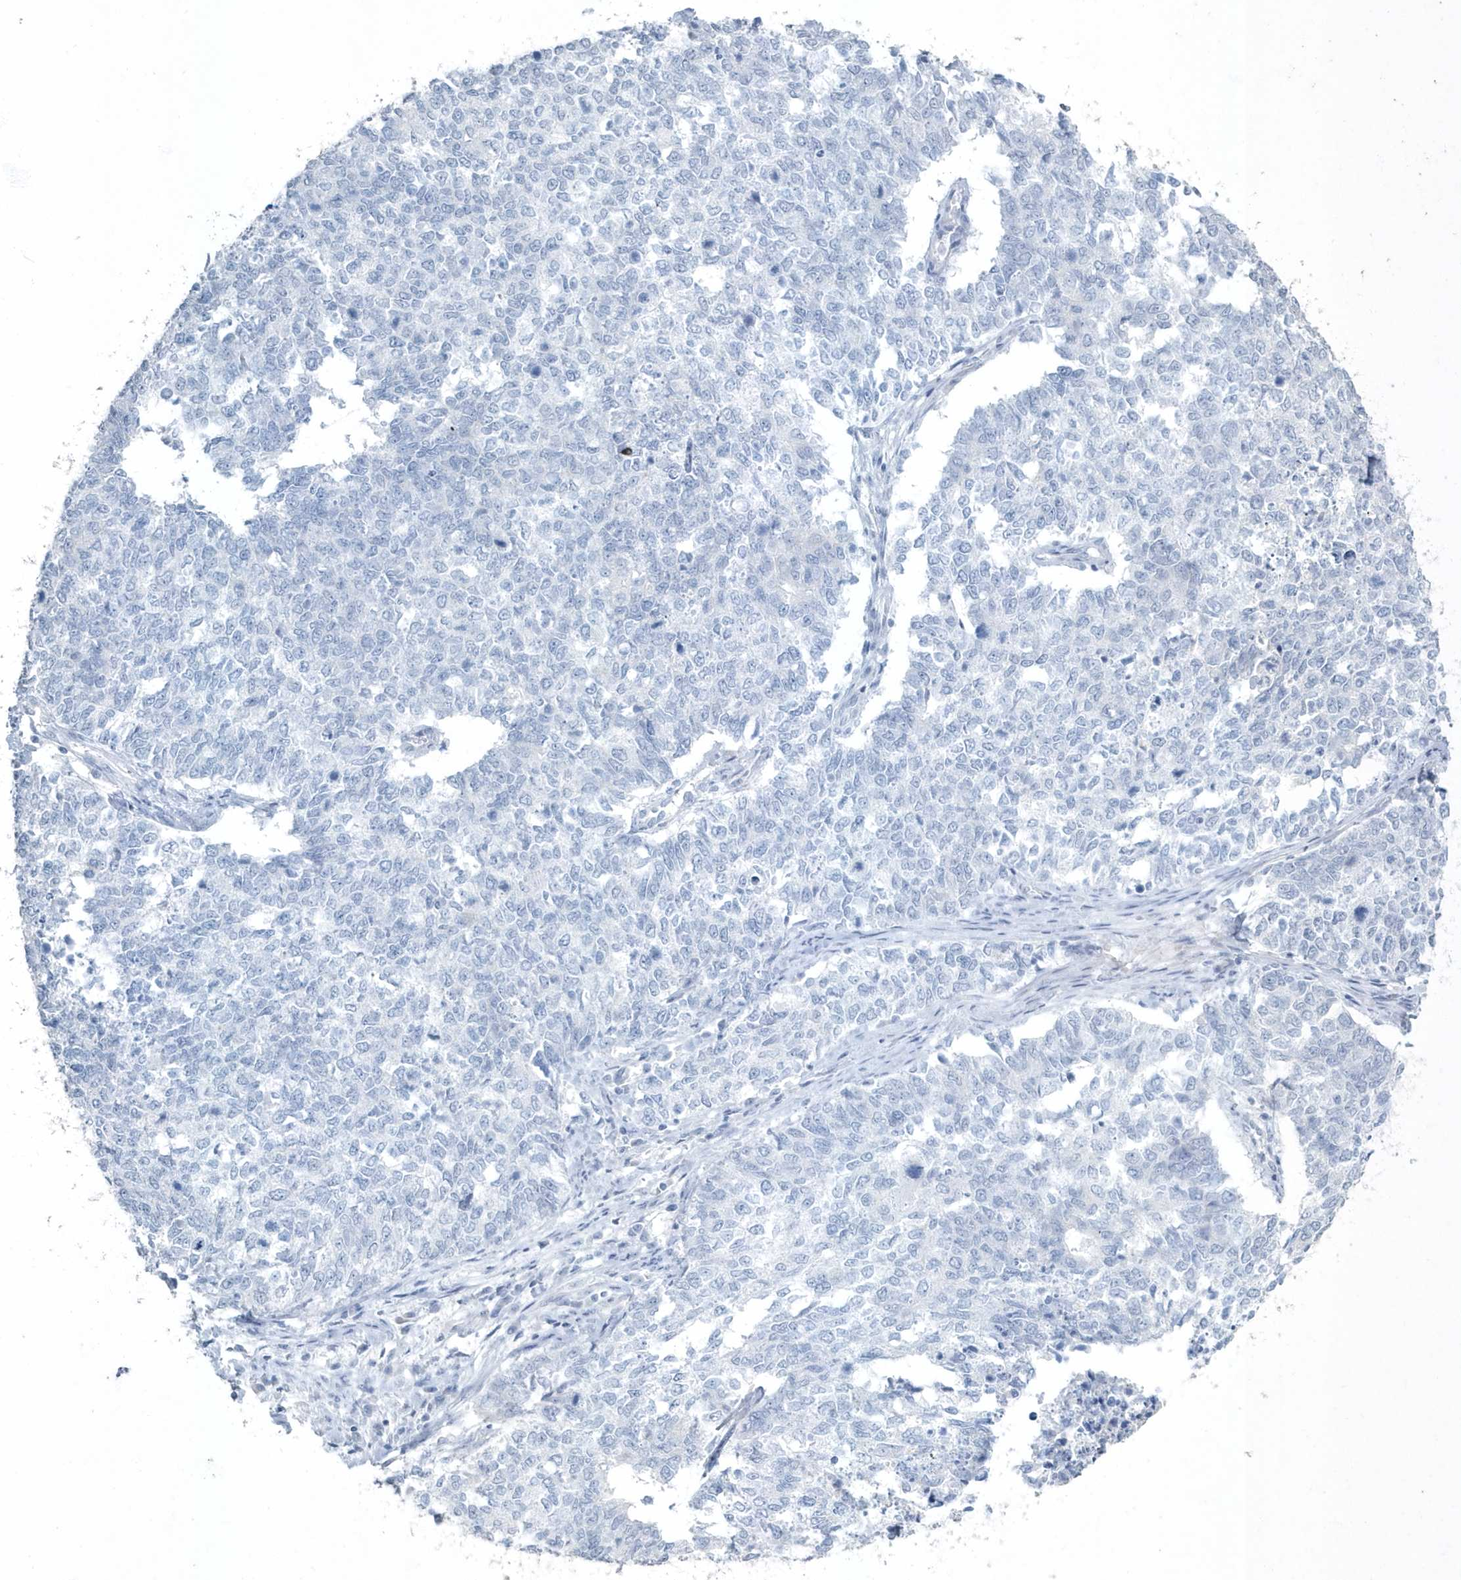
{"staining": {"intensity": "negative", "quantity": "none", "location": "none"}, "tissue": "cervical cancer", "cell_type": "Tumor cells", "image_type": "cancer", "snomed": [{"axis": "morphology", "description": "Squamous cell carcinoma, NOS"}, {"axis": "topography", "description": "Cervix"}], "caption": "Tumor cells are negative for brown protein staining in cervical cancer.", "gene": "MYOT", "patient": {"sex": "female", "age": 63}}